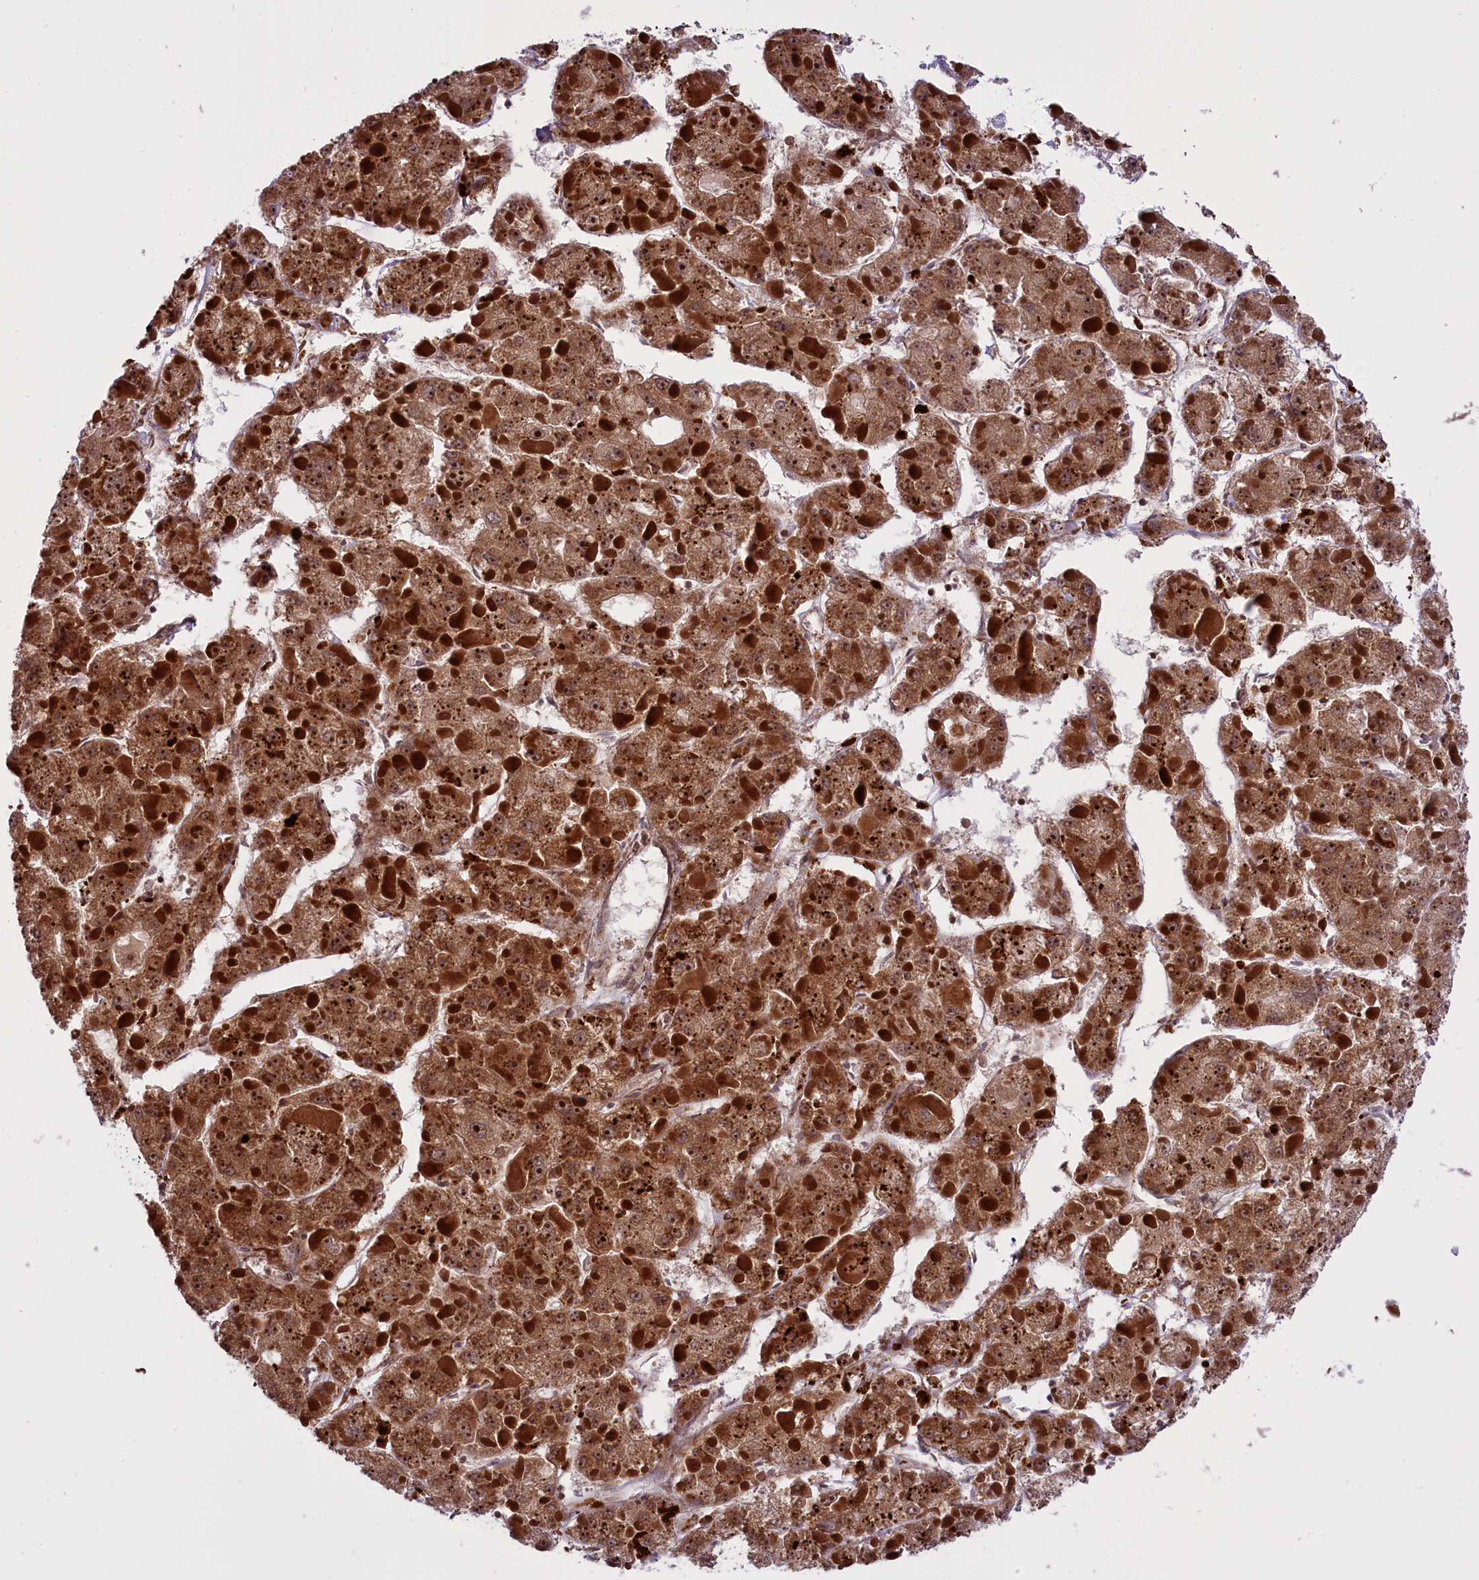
{"staining": {"intensity": "moderate", "quantity": ">75%", "location": "cytoplasmic/membranous,nuclear"}, "tissue": "liver cancer", "cell_type": "Tumor cells", "image_type": "cancer", "snomed": [{"axis": "morphology", "description": "Carcinoma, Hepatocellular, NOS"}, {"axis": "topography", "description": "Liver"}], "caption": "Brown immunohistochemical staining in liver cancer (hepatocellular carcinoma) displays moderate cytoplasmic/membranous and nuclear positivity in about >75% of tumor cells.", "gene": "NDUFS5", "patient": {"sex": "female", "age": 73}}